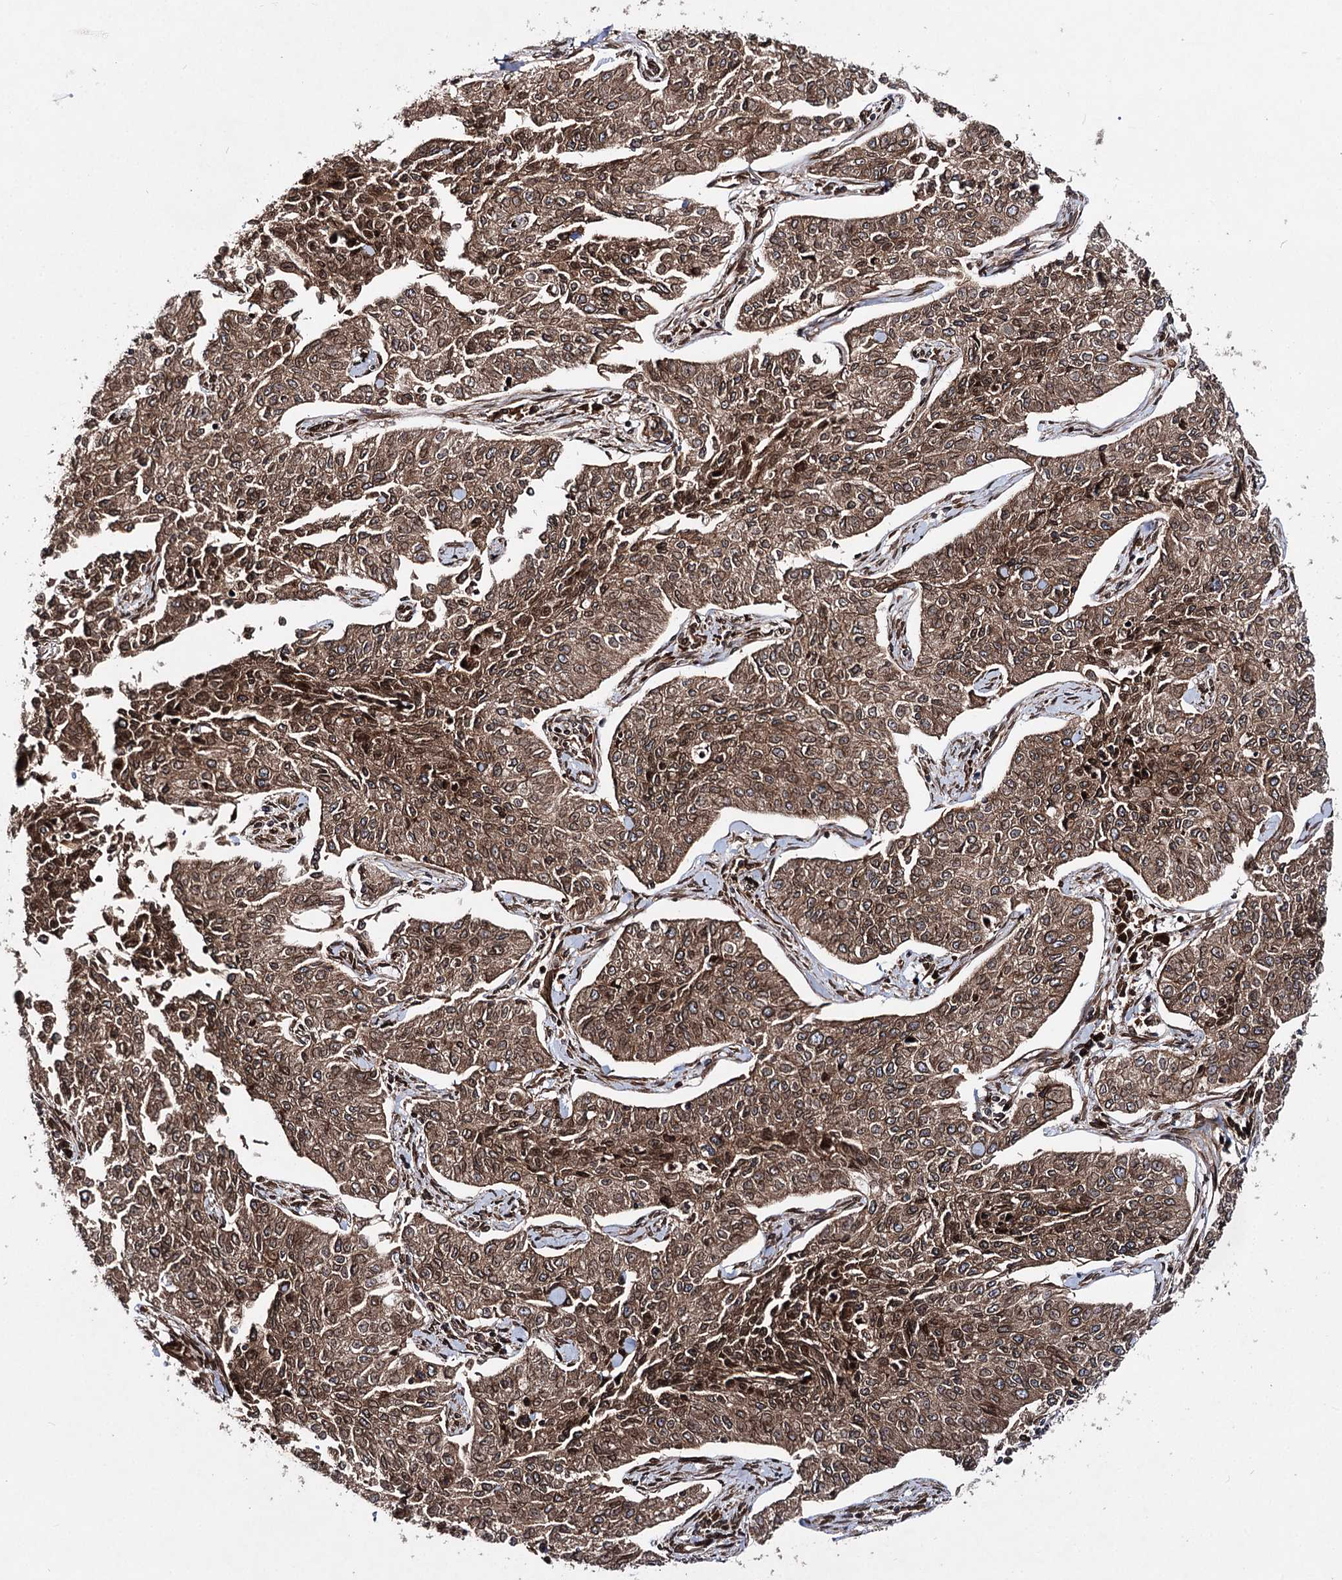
{"staining": {"intensity": "moderate", "quantity": ">75%", "location": "cytoplasmic/membranous"}, "tissue": "cervical cancer", "cell_type": "Tumor cells", "image_type": "cancer", "snomed": [{"axis": "morphology", "description": "Squamous cell carcinoma, NOS"}, {"axis": "topography", "description": "Cervix"}], "caption": "There is medium levels of moderate cytoplasmic/membranous staining in tumor cells of cervical cancer, as demonstrated by immunohistochemical staining (brown color).", "gene": "FGFR1OP2", "patient": {"sex": "female", "age": 35}}